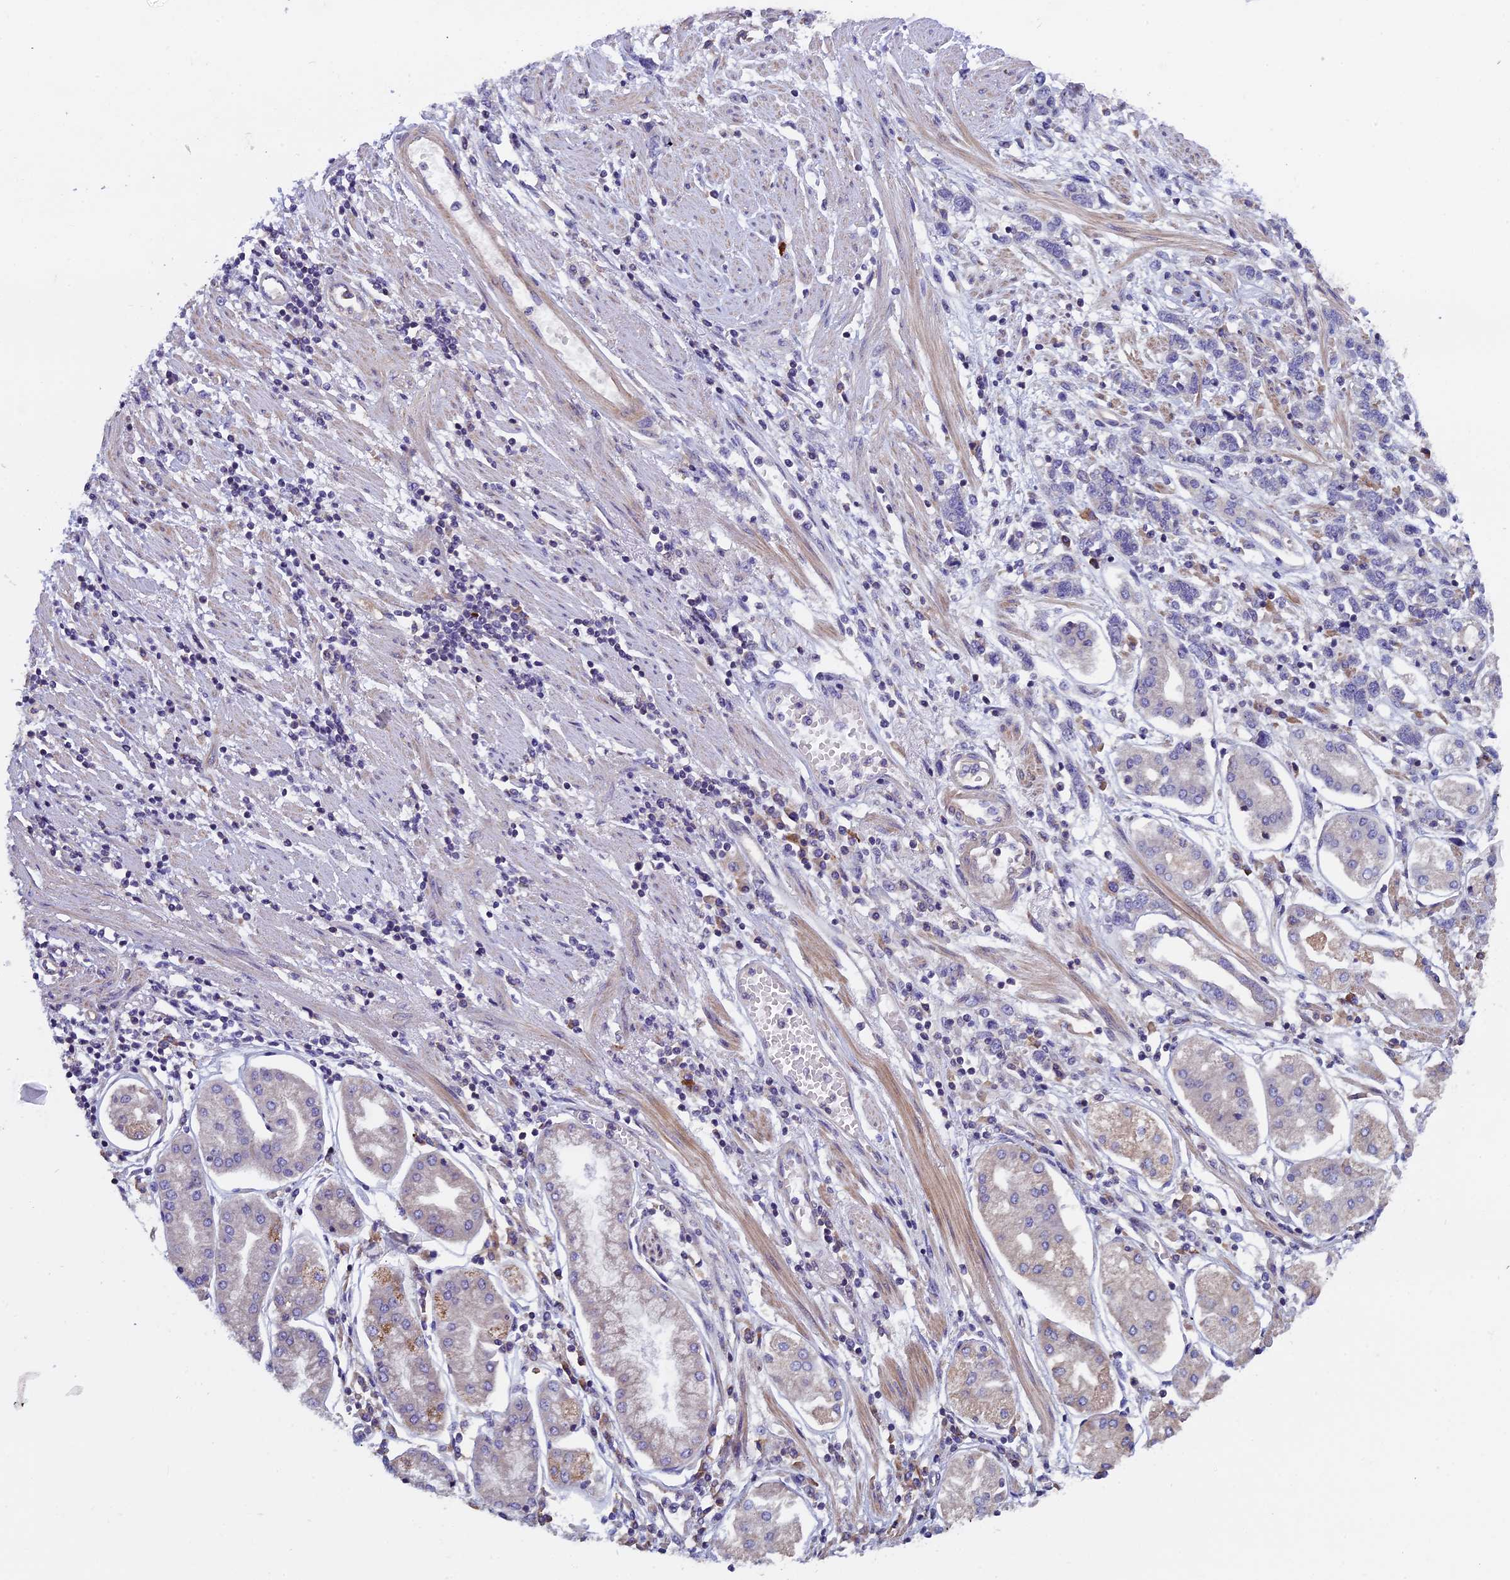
{"staining": {"intensity": "negative", "quantity": "none", "location": "none"}, "tissue": "stomach cancer", "cell_type": "Tumor cells", "image_type": "cancer", "snomed": [{"axis": "morphology", "description": "Adenocarcinoma, NOS"}, {"axis": "topography", "description": "Stomach"}], "caption": "Tumor cells show no significant expression in stomach adenocarcinoma.", "gene": "CCDC153", "patient": {"sex": "female", "age": 76}}